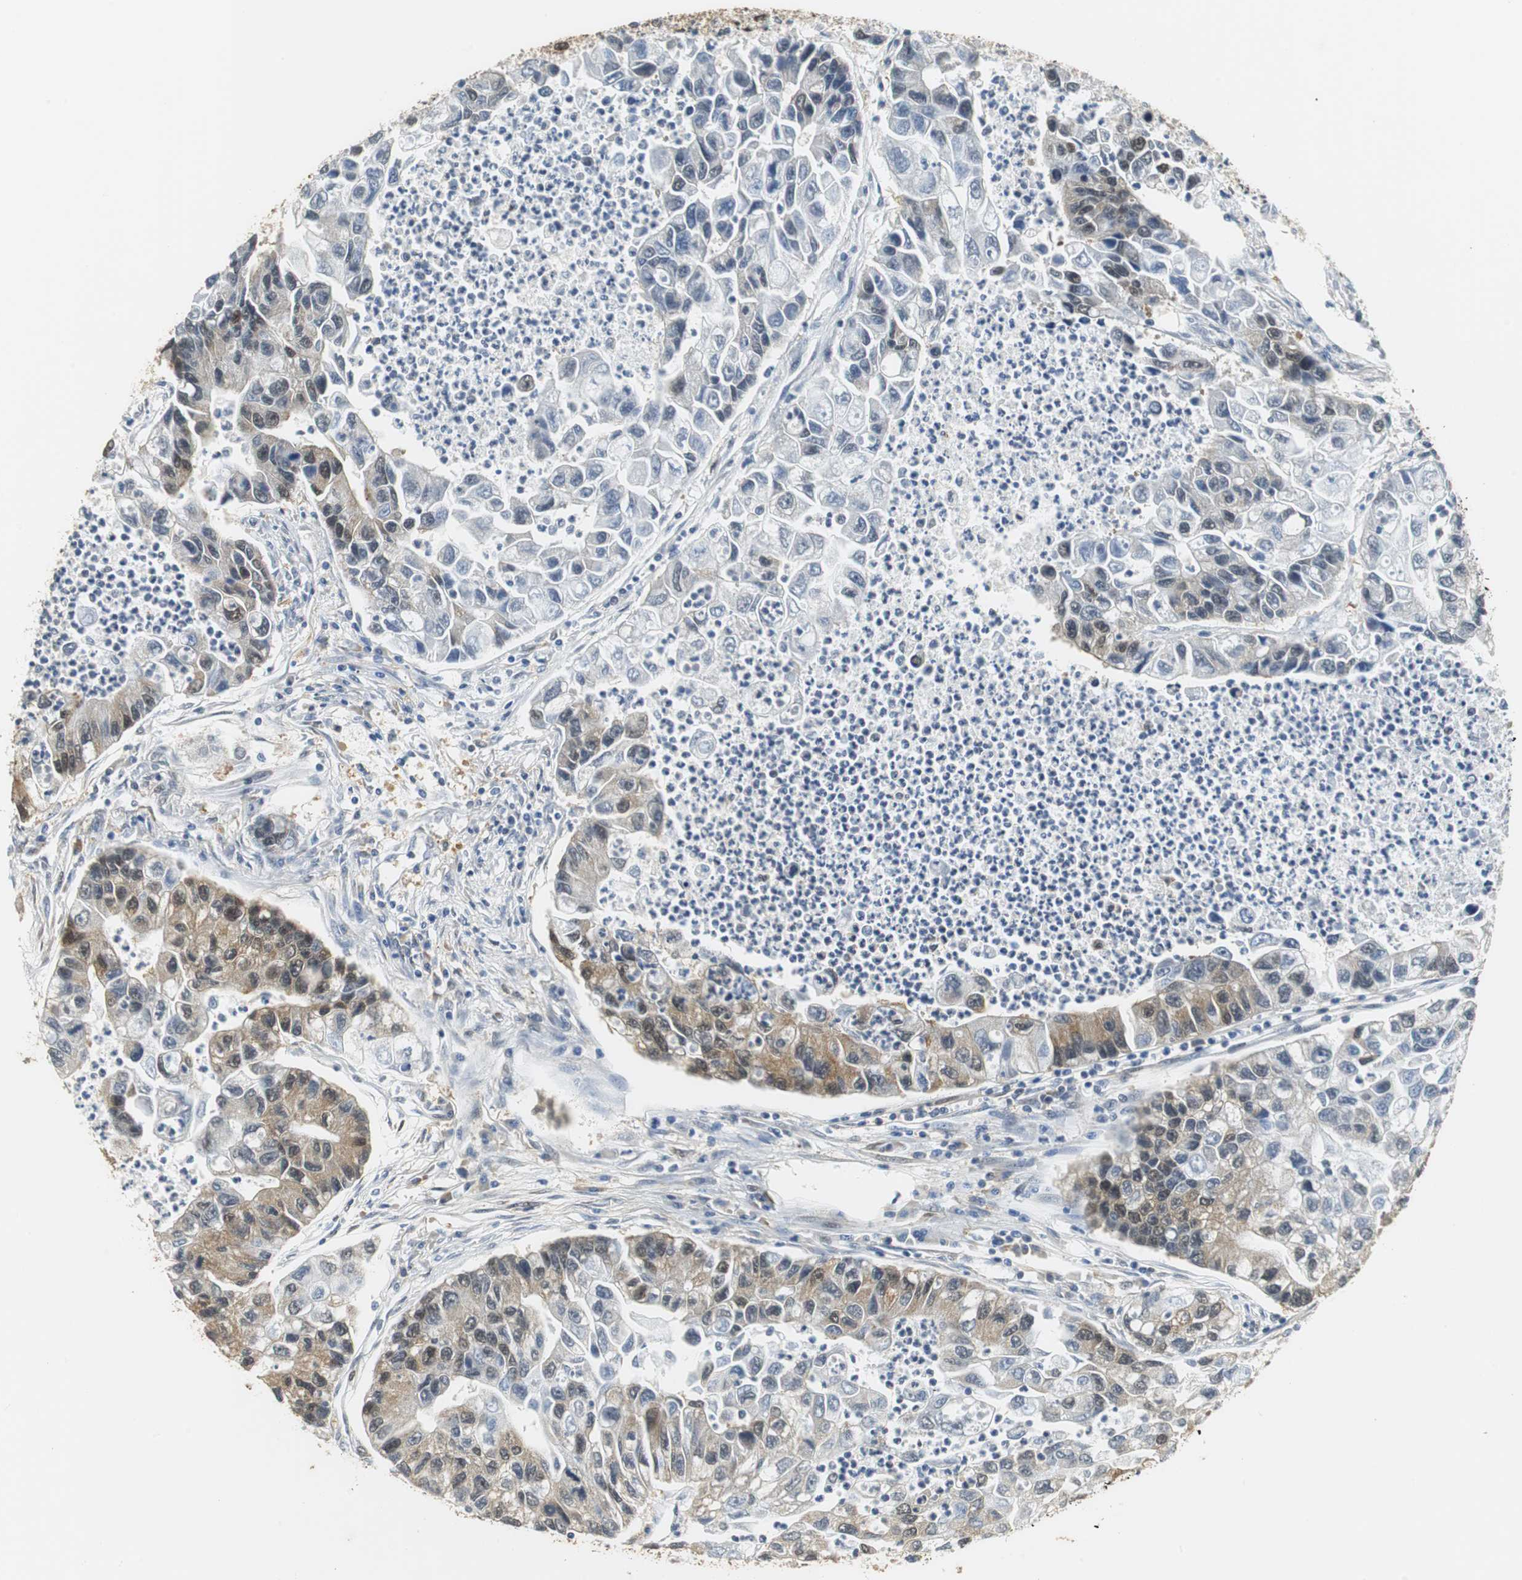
{"staining": {"intensity": "moderate", "quantity": "25%-75%", "location": "cytoplasmic/membranous"}, "tissue": "lung cancer", "cell_type": "Tumor cells", "image_type": "cancer", "snomed": [{"axis": "morphology", "description": "Adenocarcinoma, NOS"}, {"axis": "topography", "description": "Lung"}], "caption": "The photomicrograph displays a brown stain indicating the presence of a protein in the cytoplasmic/membranous of tumor cells in adenocarcinoma (lung).", "gene": "UBQLN2", "patient": {"sex": "female", "age": 51}}